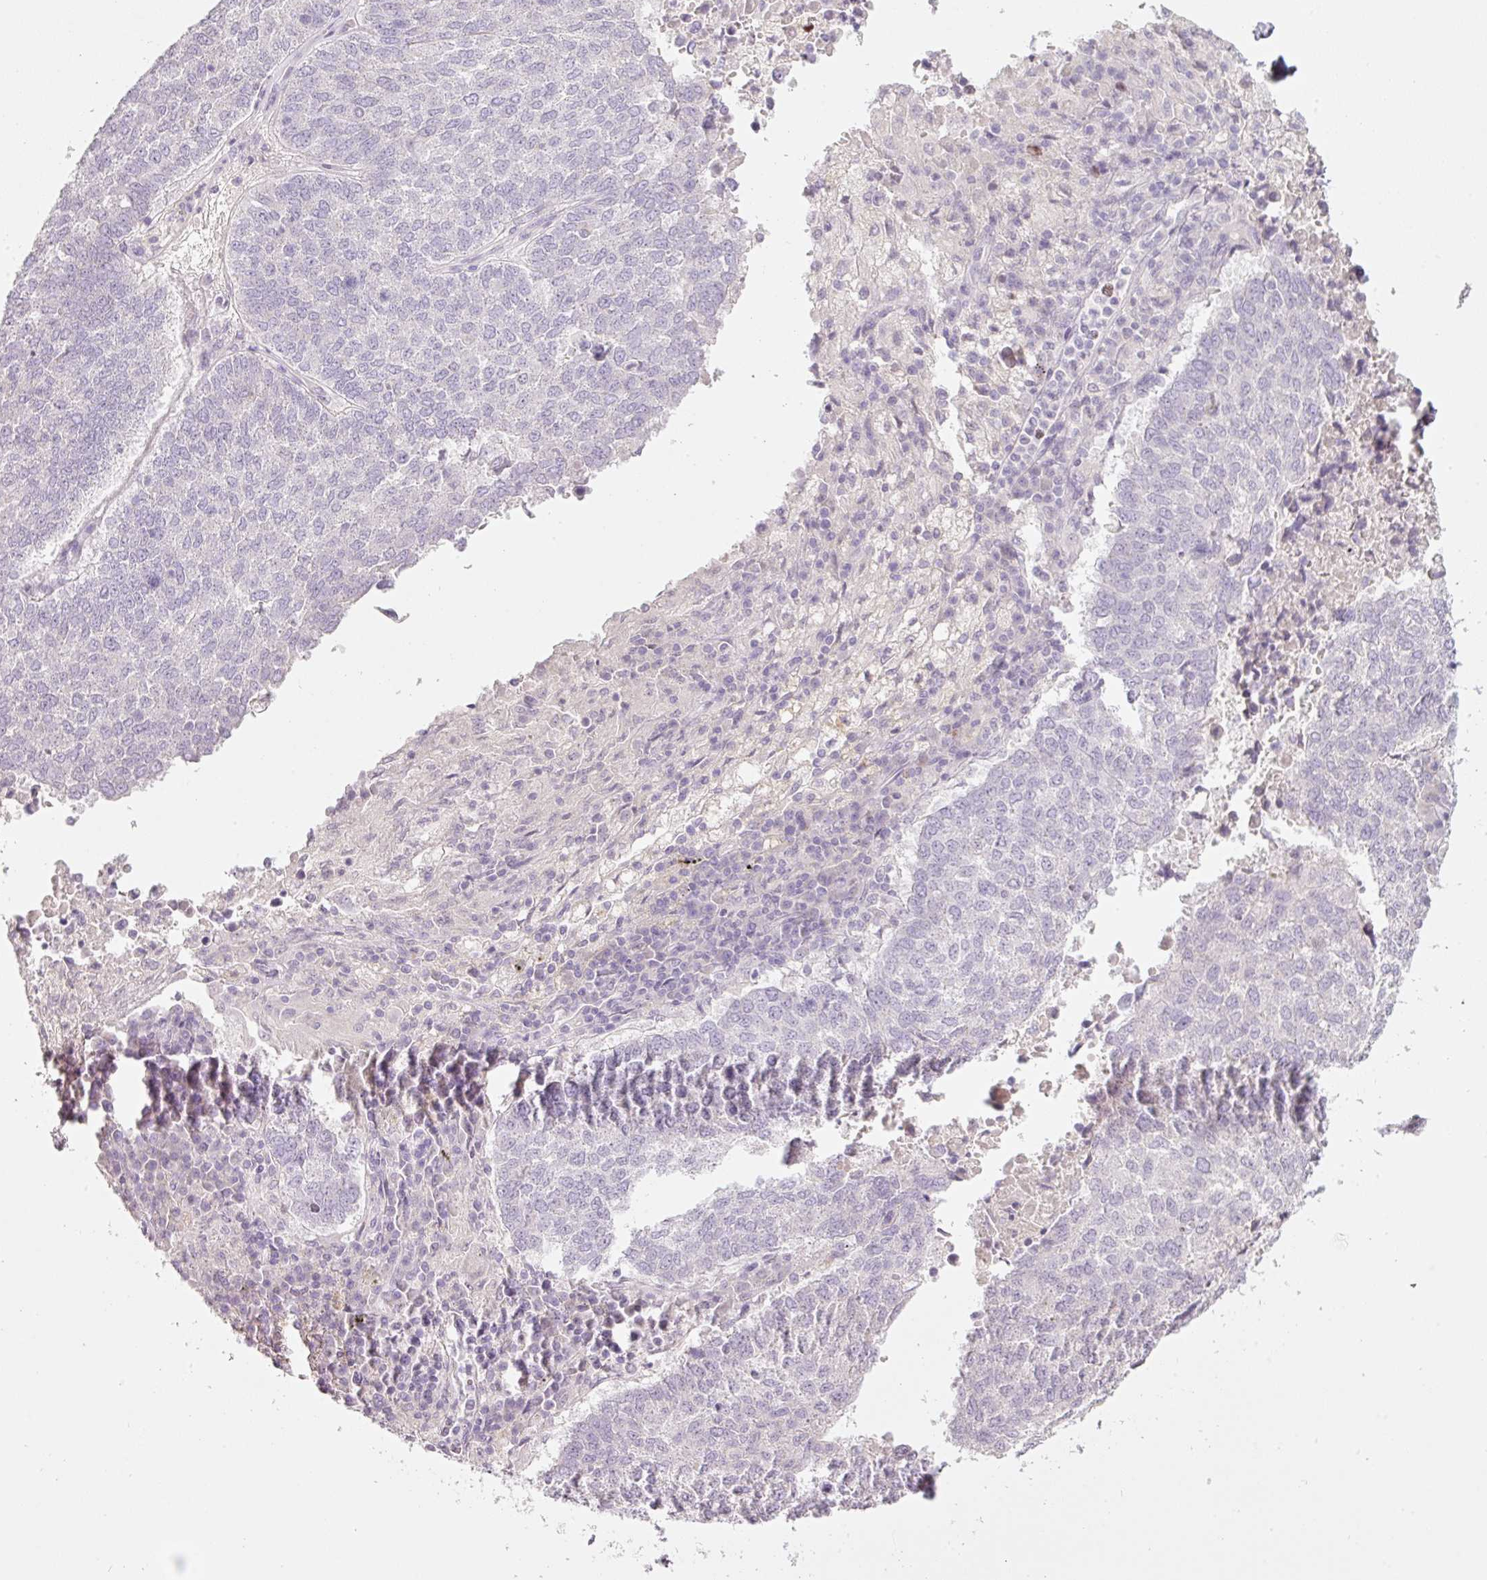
{"staining": {"intensity": "negative", "quantity": "none", "location": "none"}, "tissue": "lung cancer", "cell_type": "Tumor cells", "image_type": "cancer", "snomed": [{"axis": "morphology", "description": "Squamous cell carcinoma, NOS"}, {"axis": "topography", "description": "Lung"}], "caption": "High power microscopy micrograph of an IHC micrograph of lung squamous cell carcinoma, revealing no significant positivity in tumor cells.", "gene": "ENSG00000206549", "patient": {"sex": "male", "age": 73}}